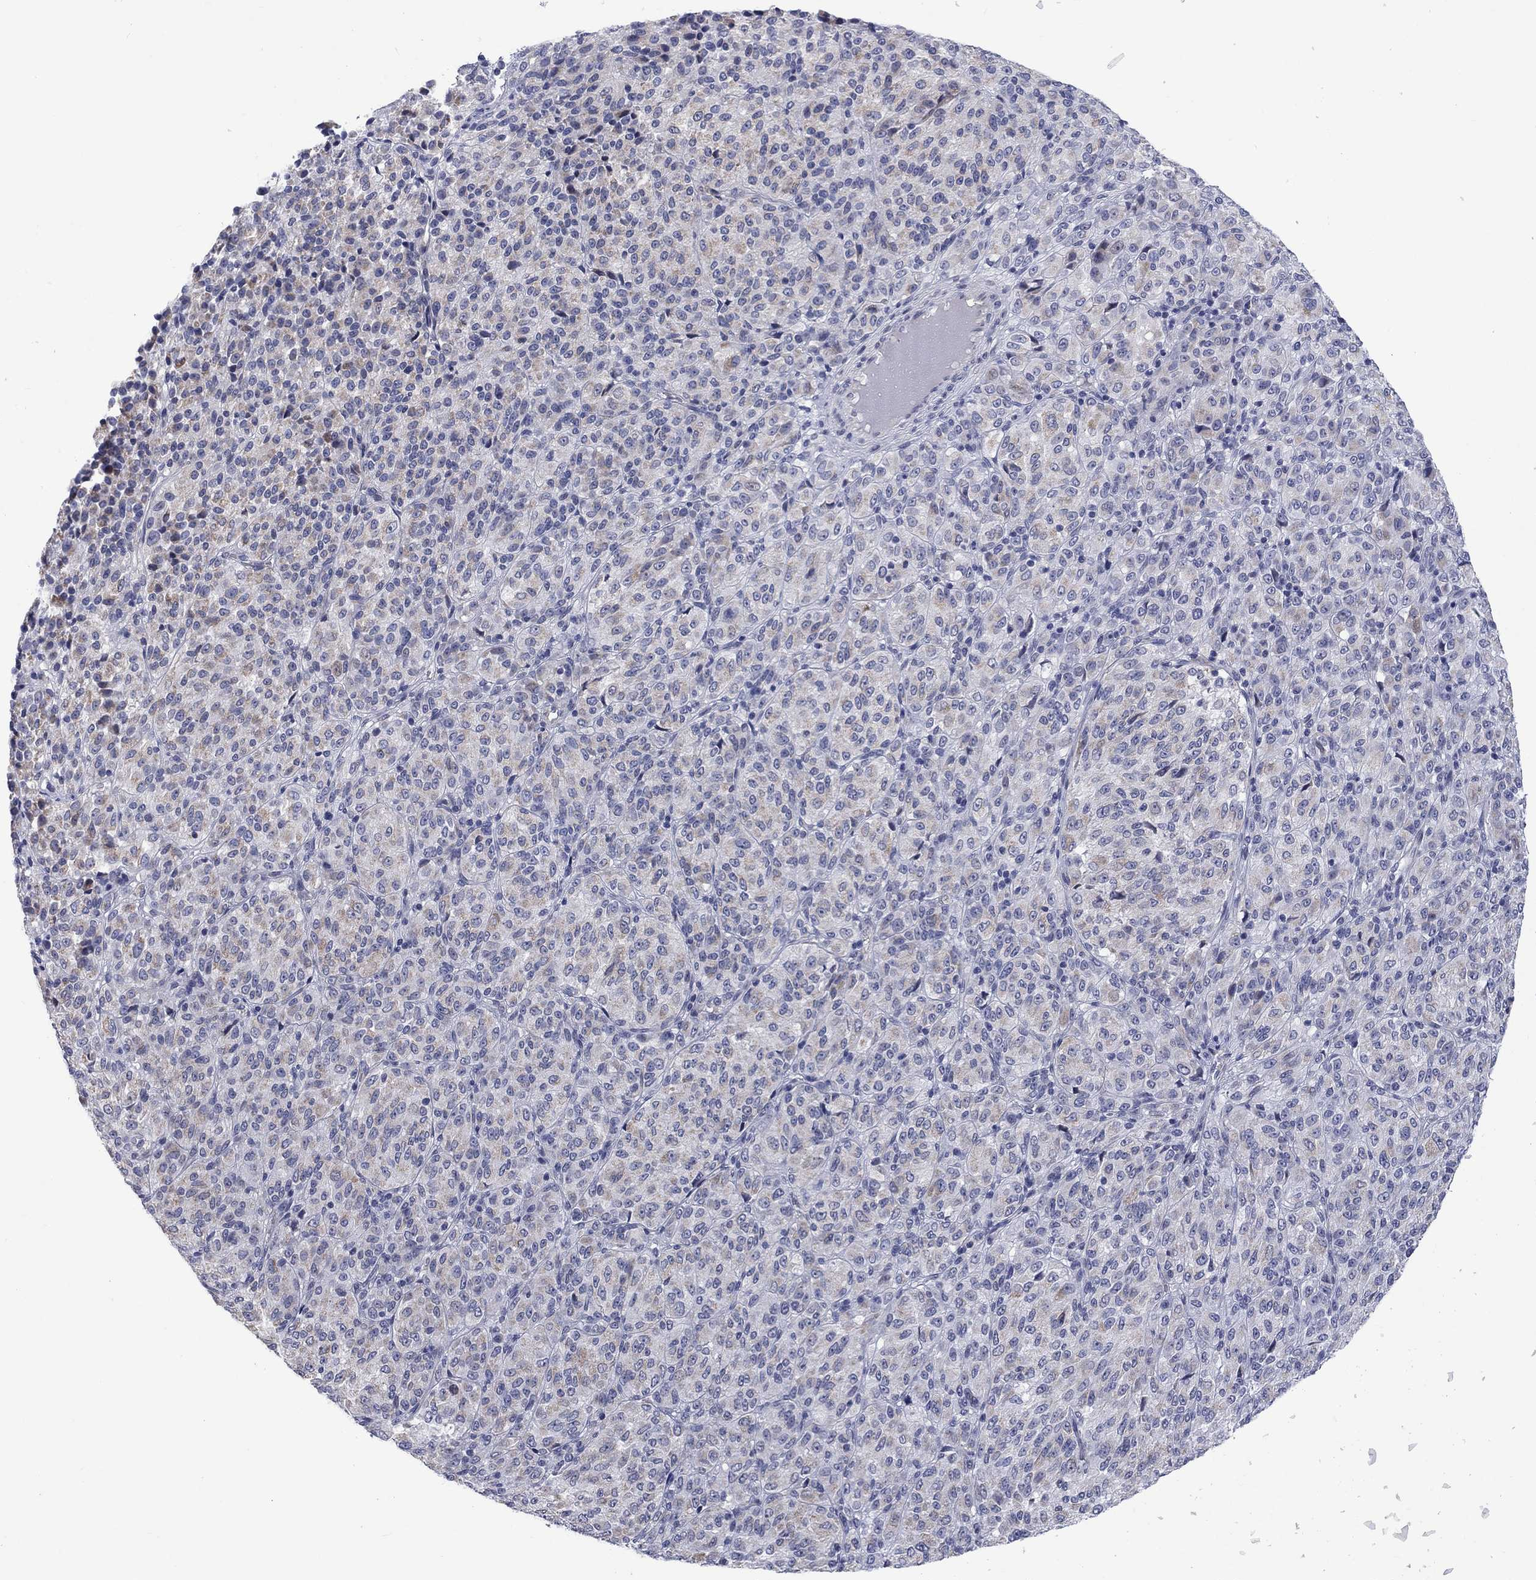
{"staining": {"intensity": "weak", "quantity": "<25%", "location": "cytoplasmic/membranous"}, "tissue": "melanoma", "cell_type": "Tumor cells", "image_type": "cancer", "snomed": [{"axis": "morphology", "description": "Malignant melanoma, Metastatic site"}, {"axis": "topography", "description": "Brain"}], "caption": "High magnification brightfield microscopy of melanoma stained with DAB (3,3'-diaminobenzidine) (brown) and counterstained with hematoxylin (blue): tumor cells show no significant expression.", "gene": "KCNJ16", "patient": {"sex": "female", "age": 56}}